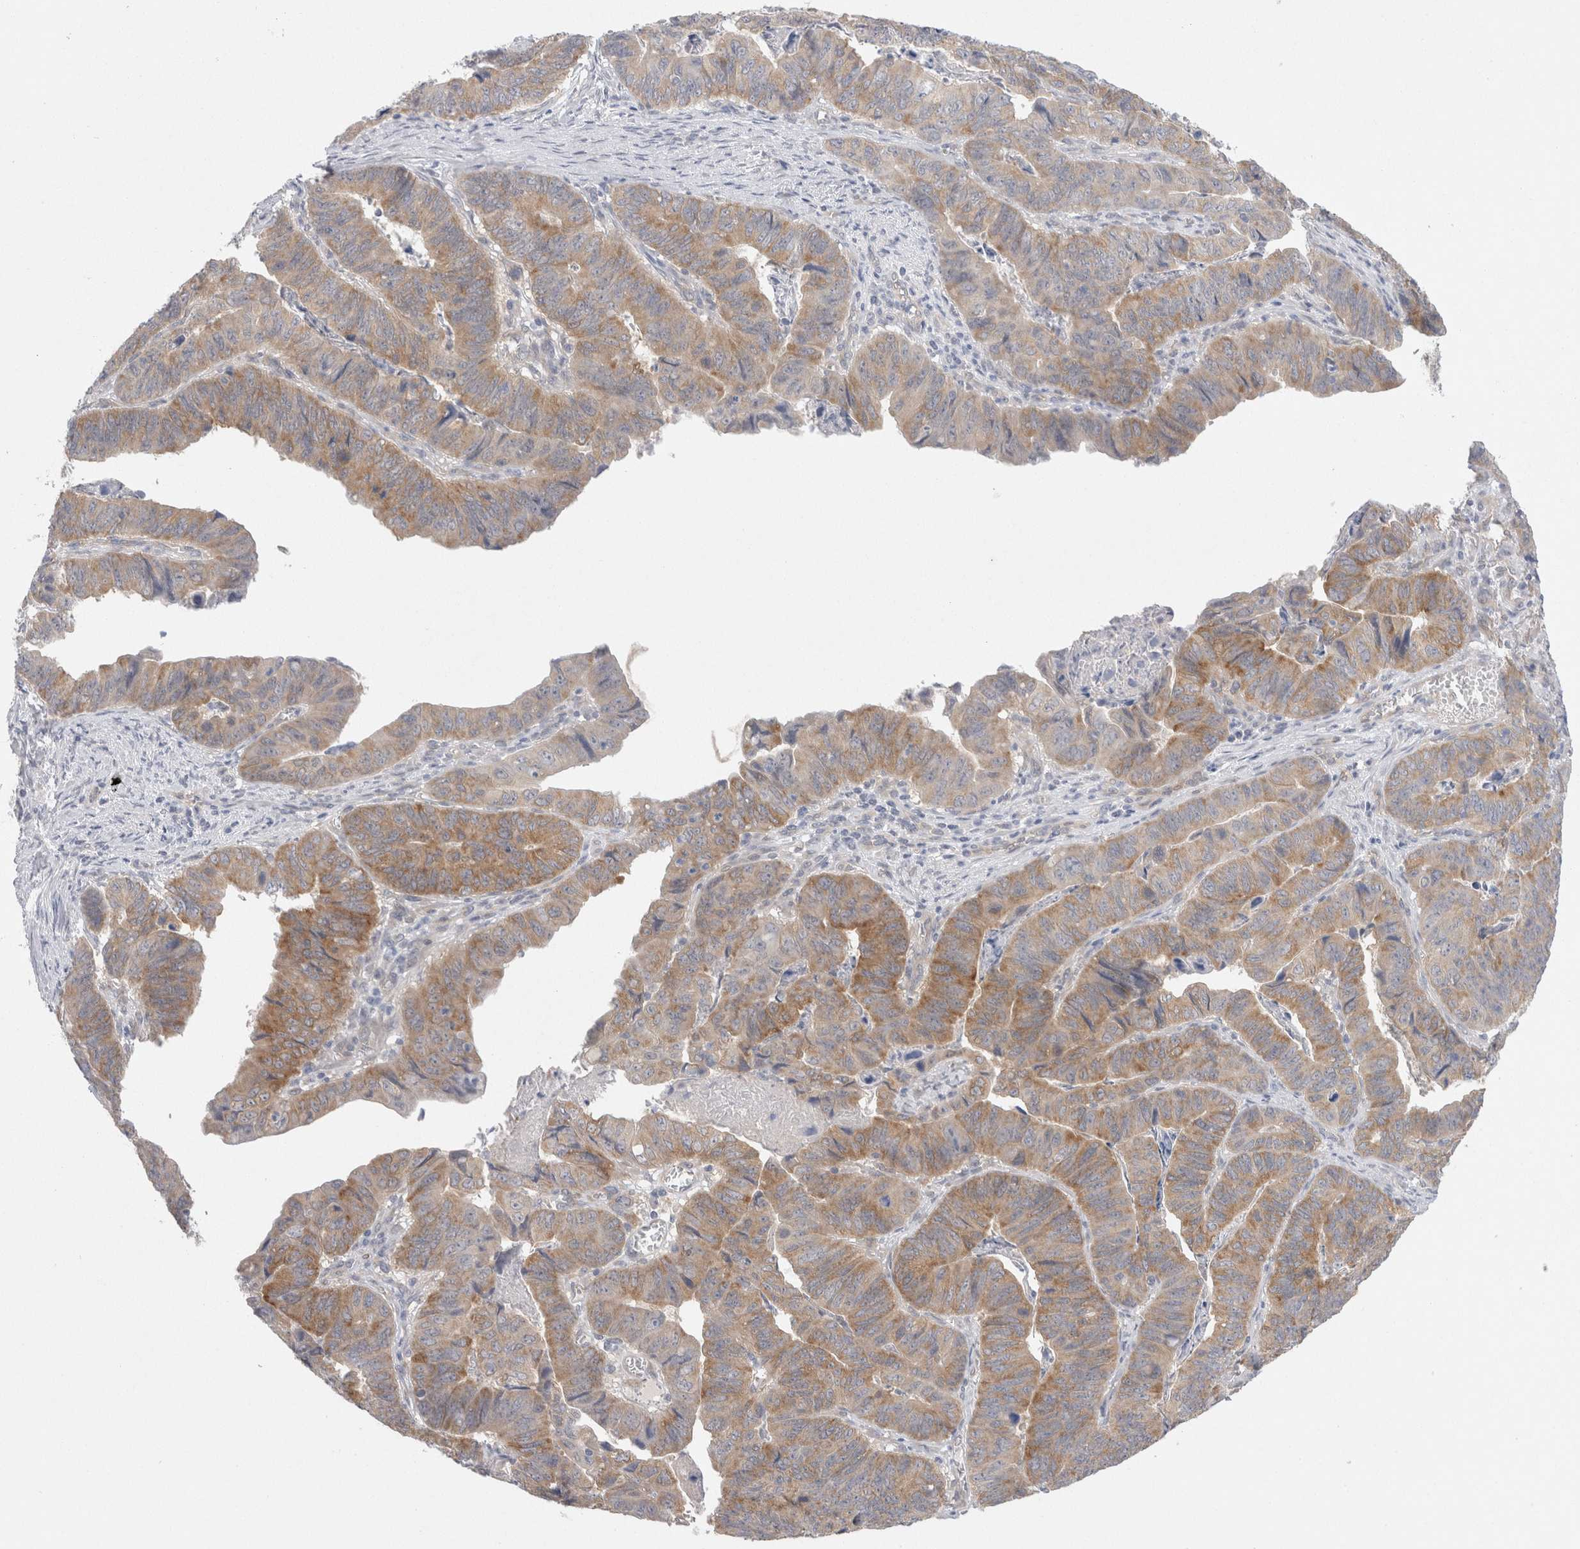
{"staining": {"intensity": "moderate", "quantity": ">75%", "location": "cytoplasmic/membranous"}, "tissue": "stomach cancer", "cell_type": "Tumor cells", "image_type": "cancer", "snomed": [{"axis": "morphology", "description": "Adenocarcinoma, NOS"}, {"axis": "topography", "description": "Stomach, lower"}], "caption": "DAB immunohistochemical staining of stomach cancer demonstrates moderate cytoplasmic/membranous protein expression in approximately >75% of tumor cells.", "gene": "WIPF2", "patient": {"sex": "male", "age": 77}}